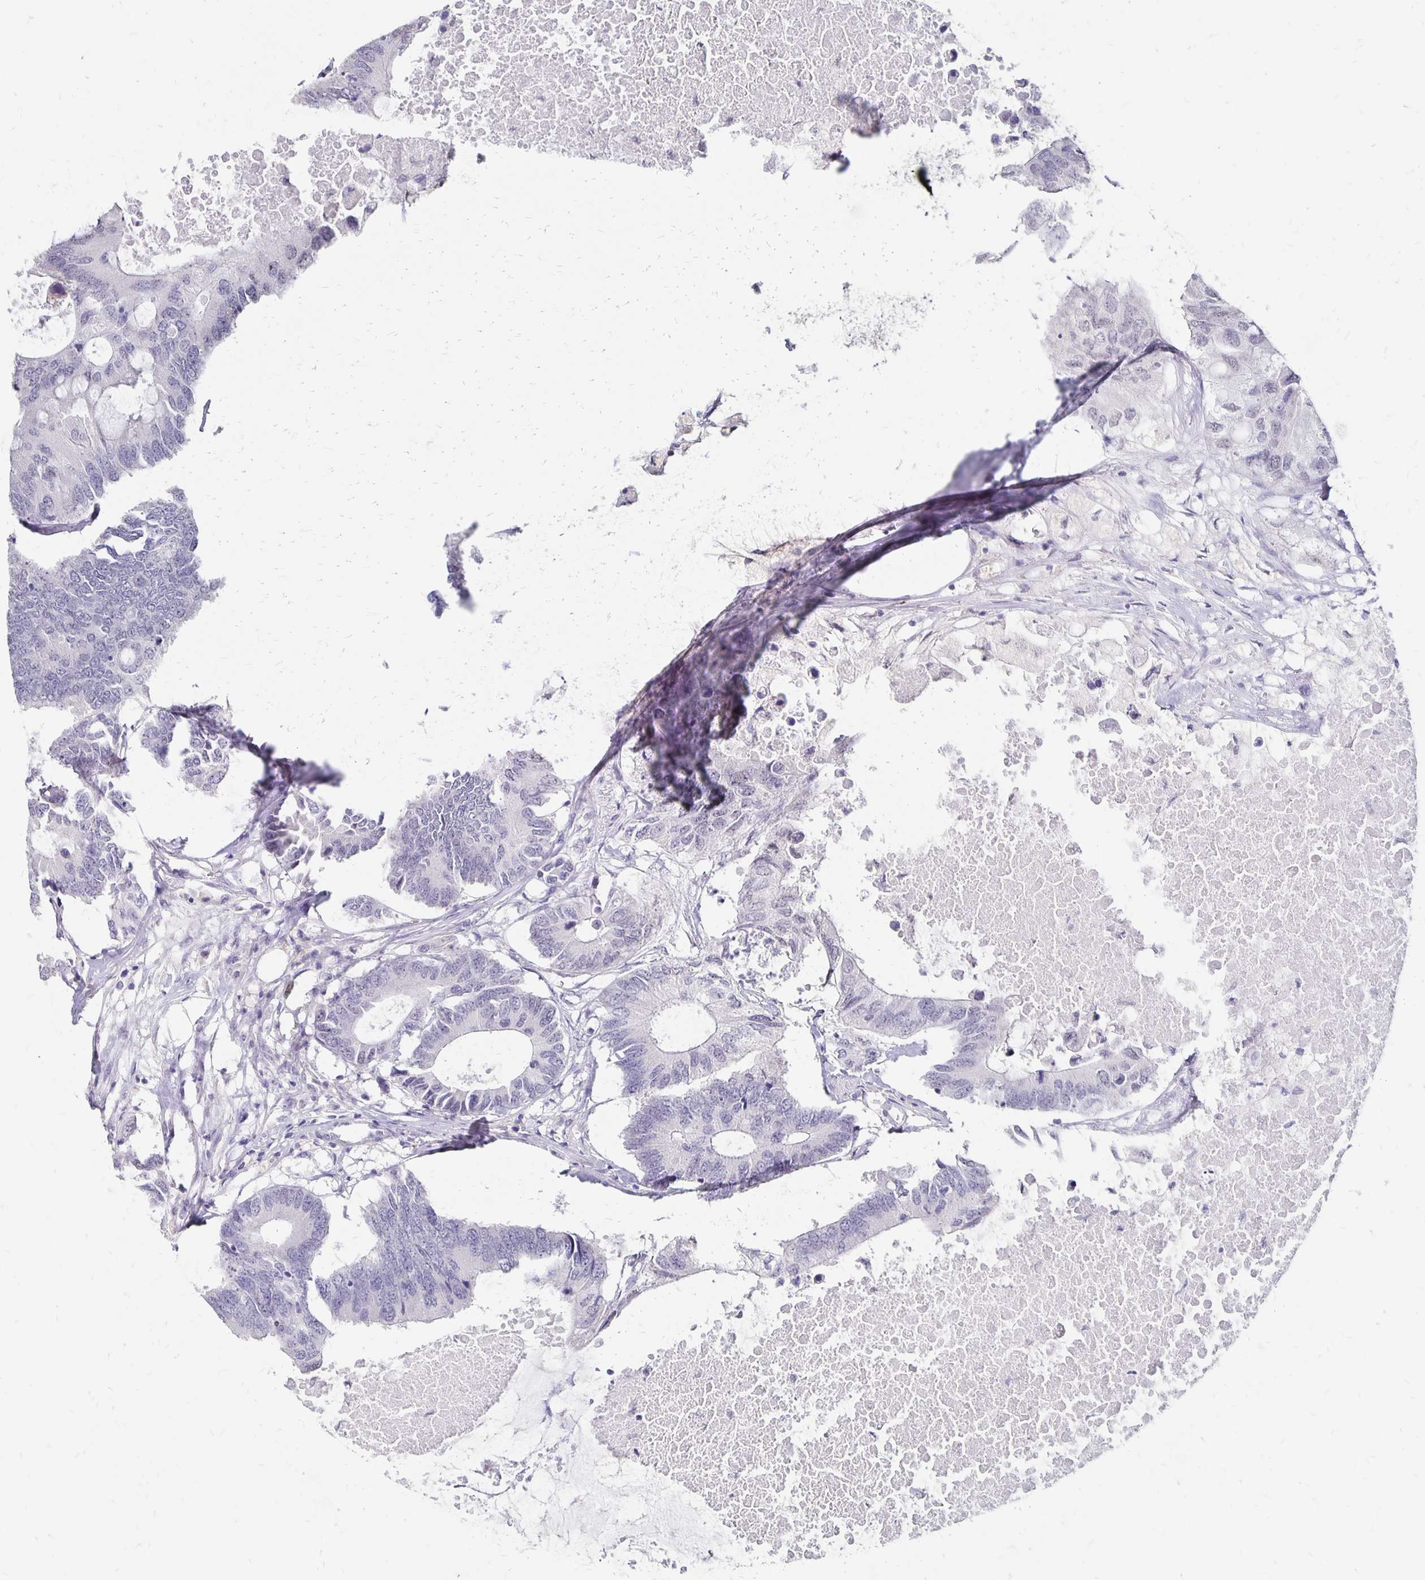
{"staining": {"intensity": "negative", "quantity": "none", "location": "none"}, "tissue": "colorectal cancer", "cell_type": "Tumor cells", "image_type": "cancer", "snomed": [{"axis": "morphology", "description": "Adenocarcinoma, NOS"}, {"axis": "topography", "description": "Colon"}], "caption": "Immunohistochemistry (IHC) image of human colorectal cancer (adenocarcinoma) stained for a protein (brown), which shows no staining in tumor cells.", "gene": "ATOSB", "patient": {"sex": "male", "age": 71}}